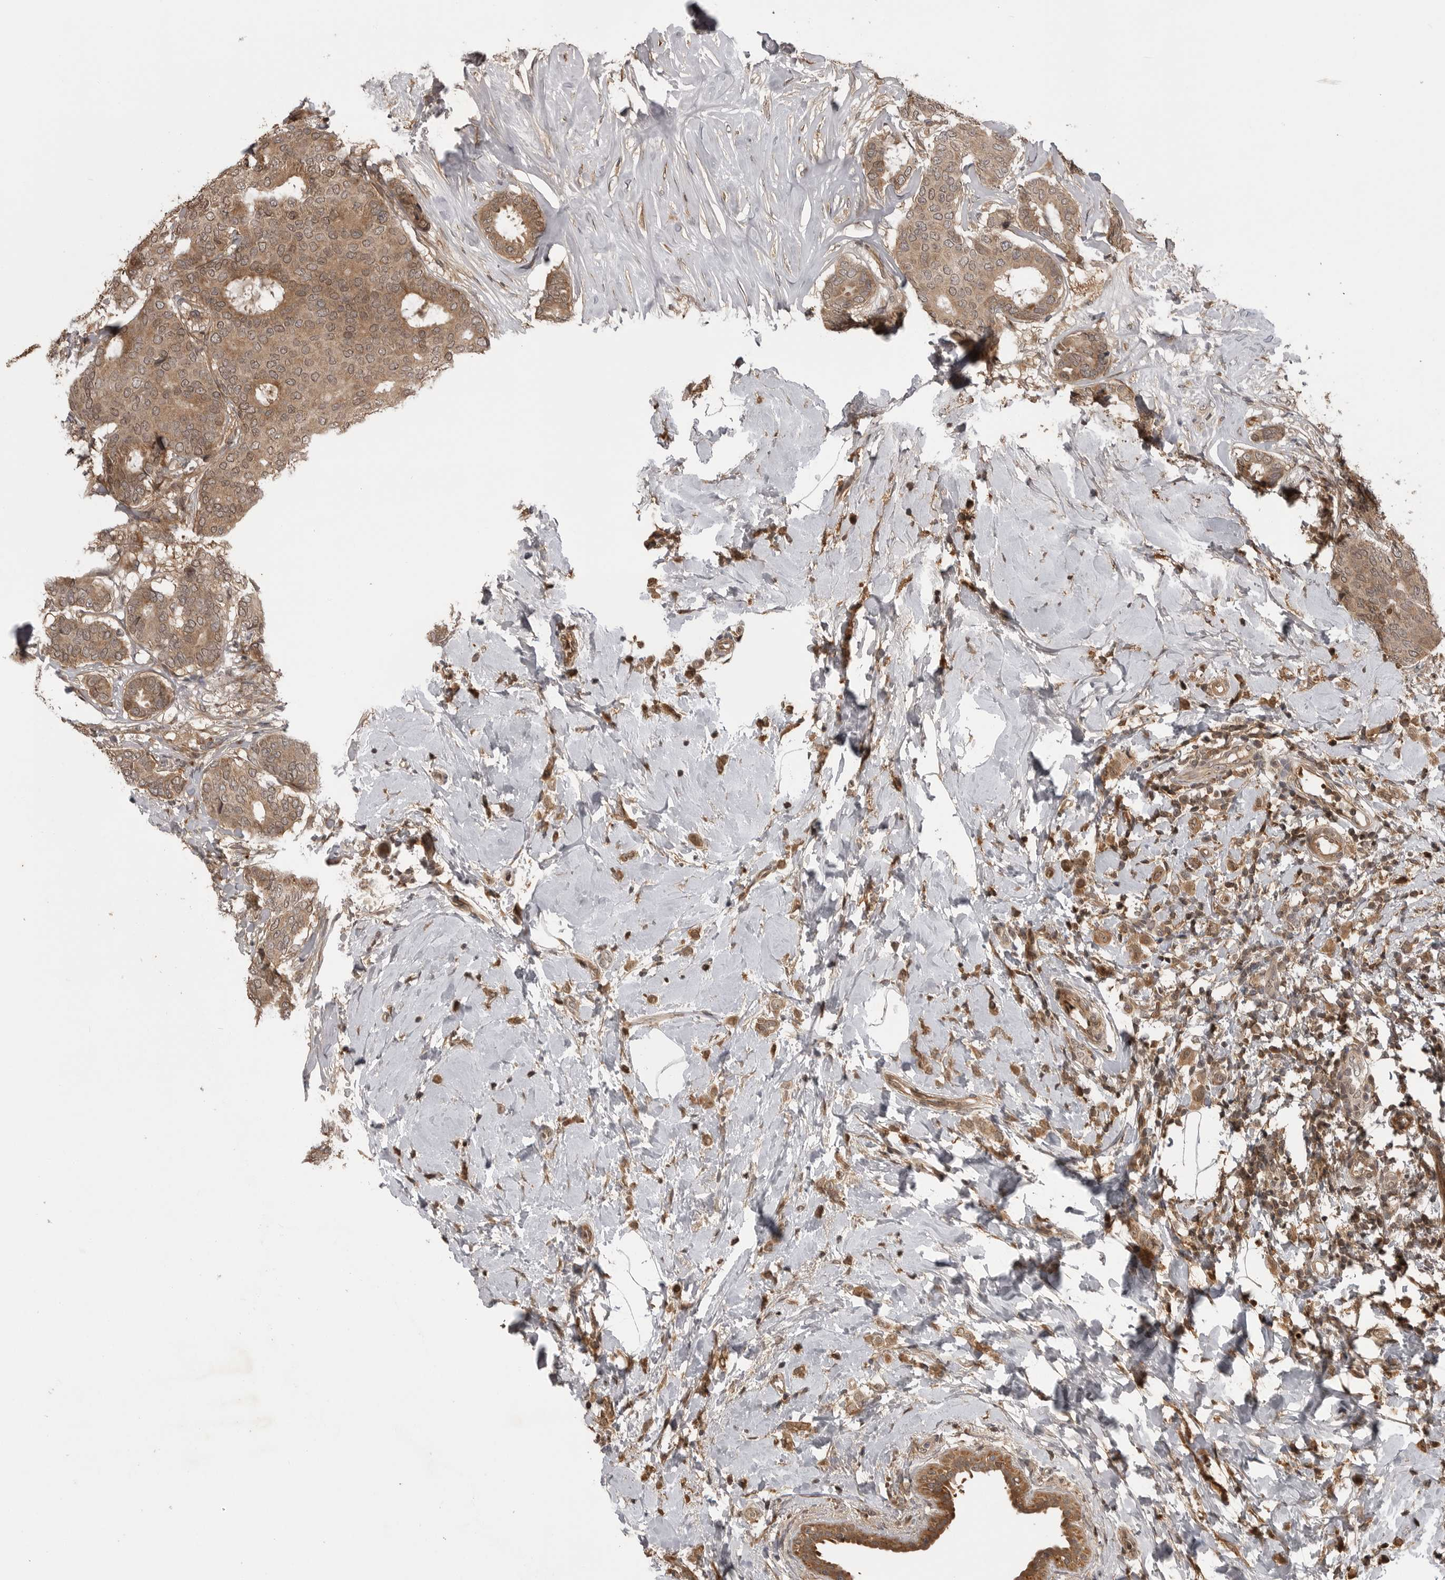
{"staining": {"intensity": "moderate", "quantity": ">75%", "location": "cytoplasmic/membranous"}, "tissue": "breast cancer", "cell_type": "Tumor cells", "image_type": "cancer", "snomed": [{"axis": "morphology", "description": "Lobular carcinoma"}, {"axis": "topography", "description": "Breast"}], "caption": "Breast cancer (lobular carcinoma) stained with DAB (3,3'-diaminobenzidine) immunohistochemistry (IHC) exhibits medium levels of moderate cytoplasmic/membranous expression in about >75% of tumor cells.", "gene": "AKAP7", "patient": {"sex": "female", "age": 47}}